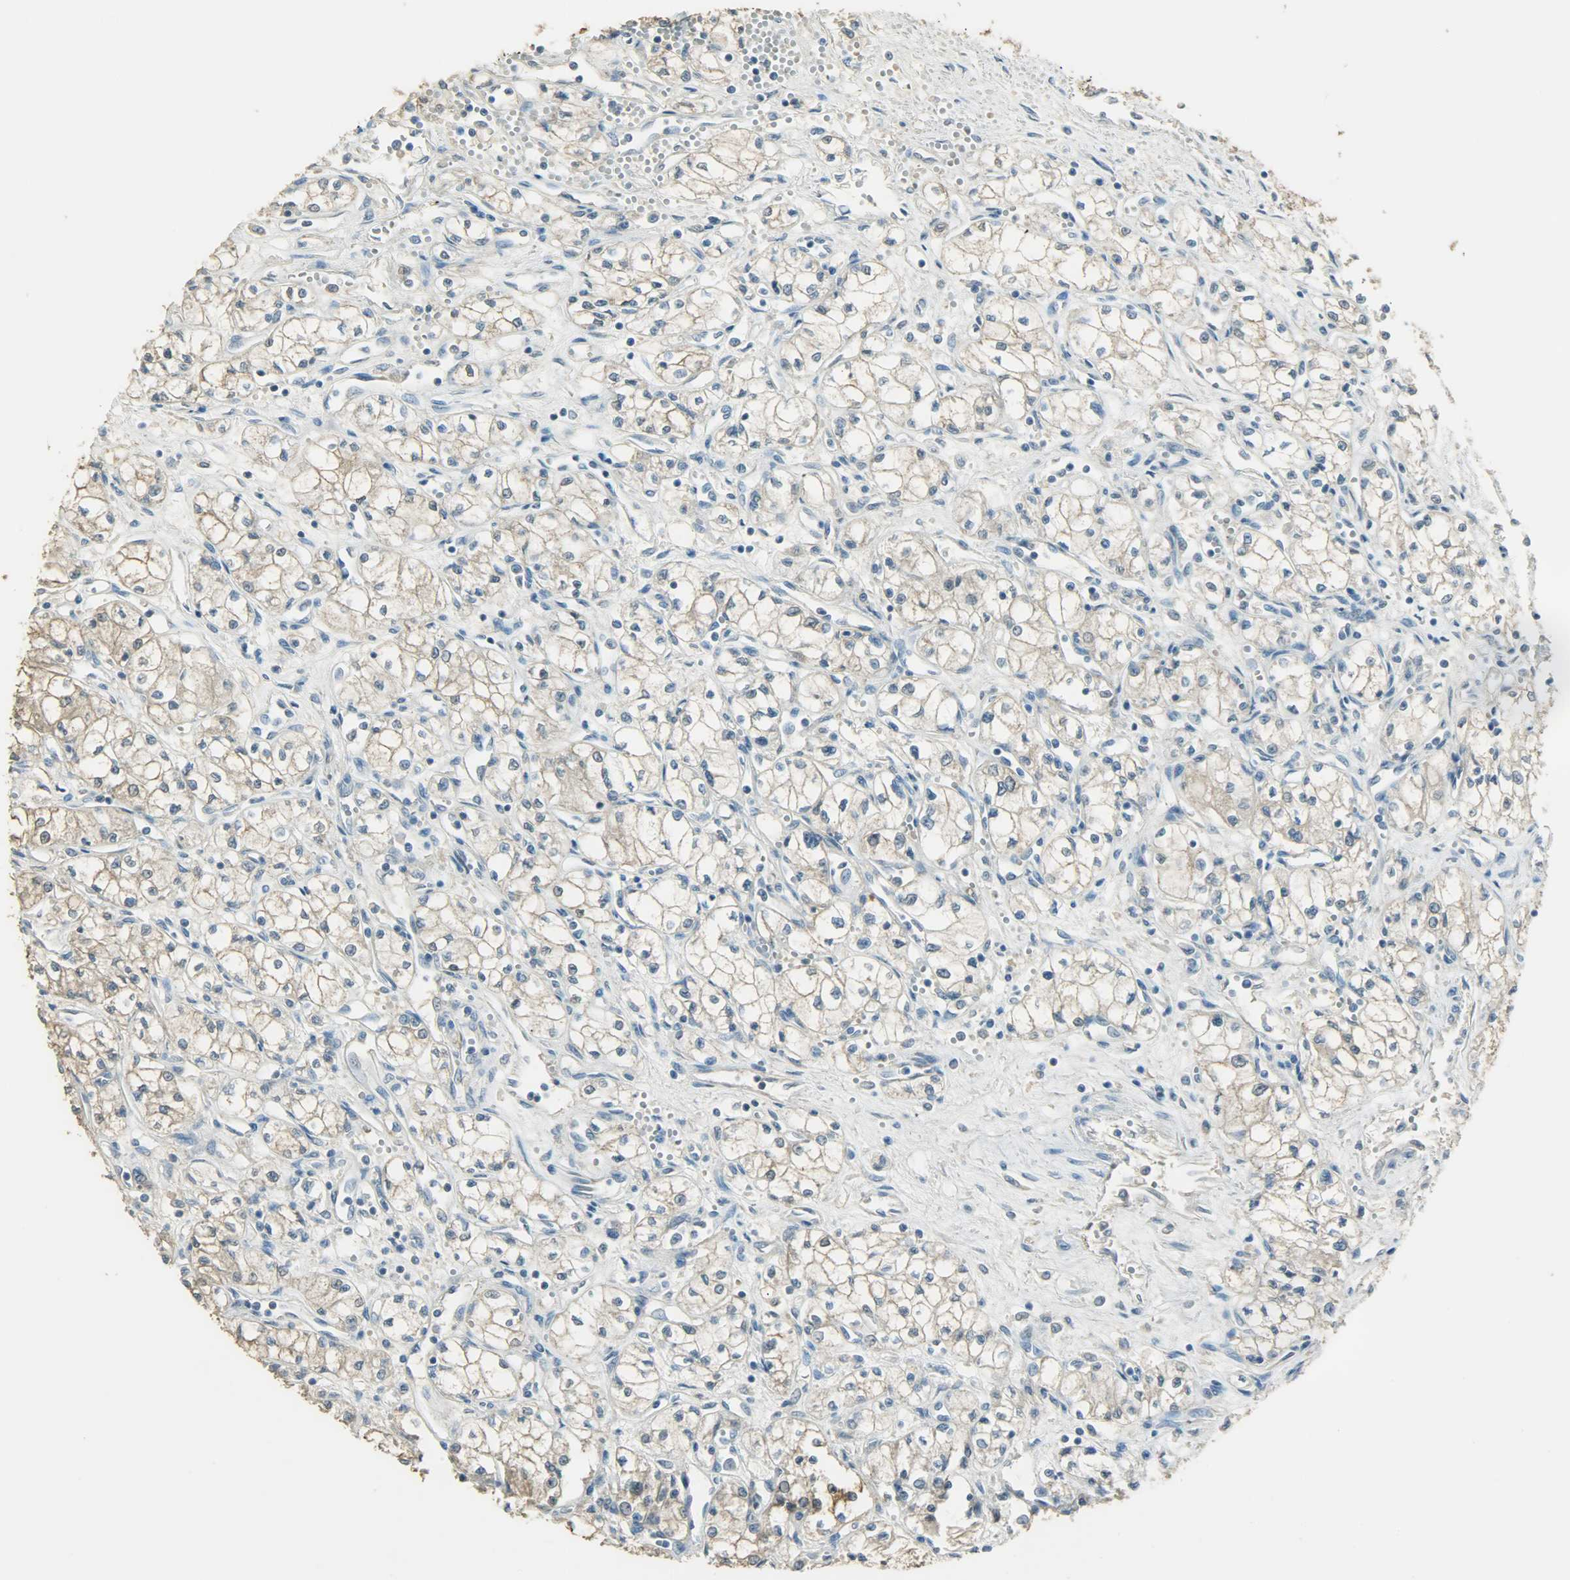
{"staining": {"intensity": "weak", "quantity": "25%-75%", "location": "cytoplasmic/membranous"}, "tissue": "renal cancer", "cell_type": "Tumor cells", "image_type": "cancer", "snomed": [{"axis": "morphology", "description": "Normal tissue, NOS"}, {"axis": "morphology", "description": "Adenocarcinoma, NOS"}, {"axis": "topography", "description": "Kidney"}], "caption": "There is low levels of weak cytoplasmic/membranous expression in tumor cells of renal adenocarcinoma, as demonstrated by immunohistochemical staining (brown color).", "gene": "PRMT5", "patient": {"sex": "male", "age": 59}}